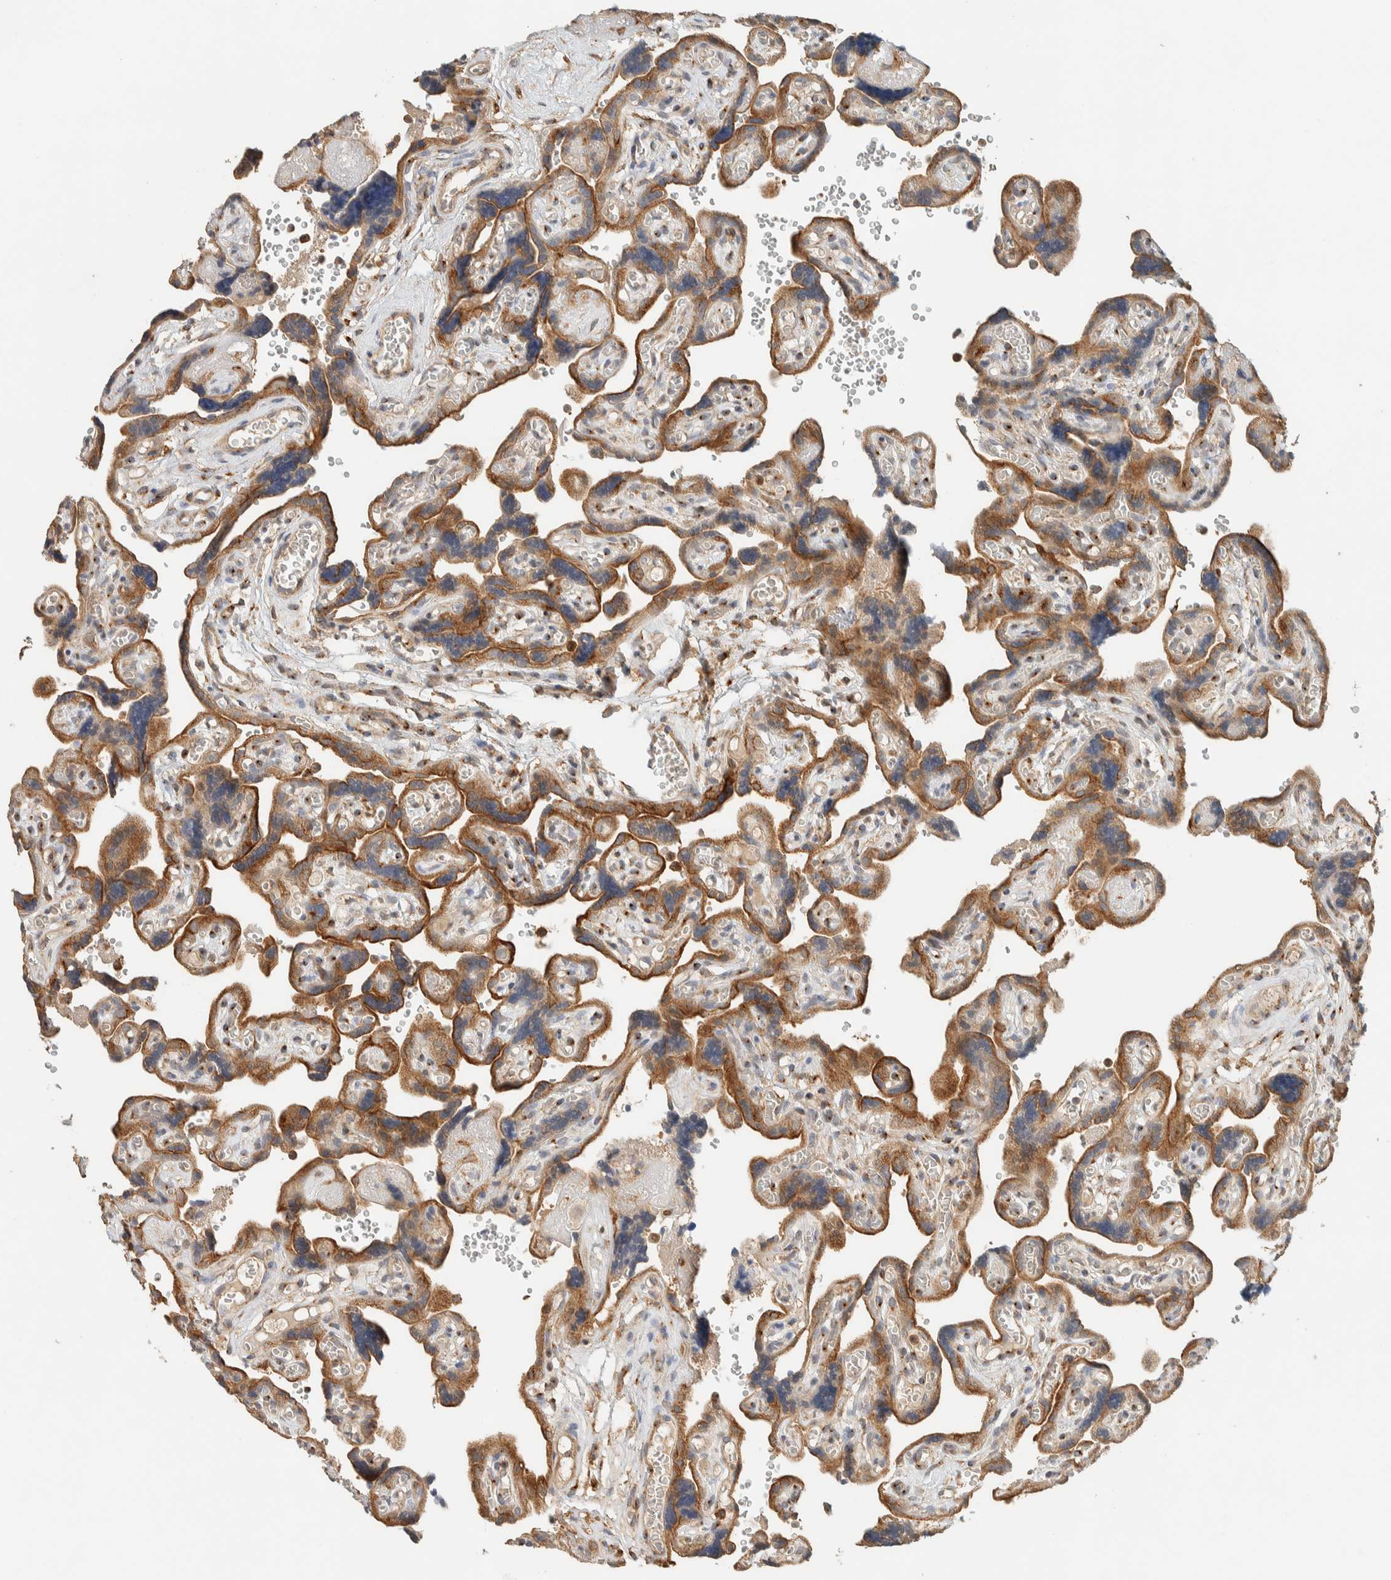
{"staining": {"intensity": "moderate", "quantity": ">75%", "location": "cytoplasmic/membranous"}, "tissue": "placenta", "cell_type": "Trophoblastic cells", "image_type": "normal", "snomed": [{"axis": "morphology", "description": "Normal tissue, NOS"}, {"axis": "topography", "description": "Placenta"}], "caption": "Human placenta stained with a brown dye displays moderate cytoplasmic/membranous positive staining in approximately >75% of trophoblastic cells.", "gene": "RAB11FIP1", "patient": {"sex": "female", "age": 30}}